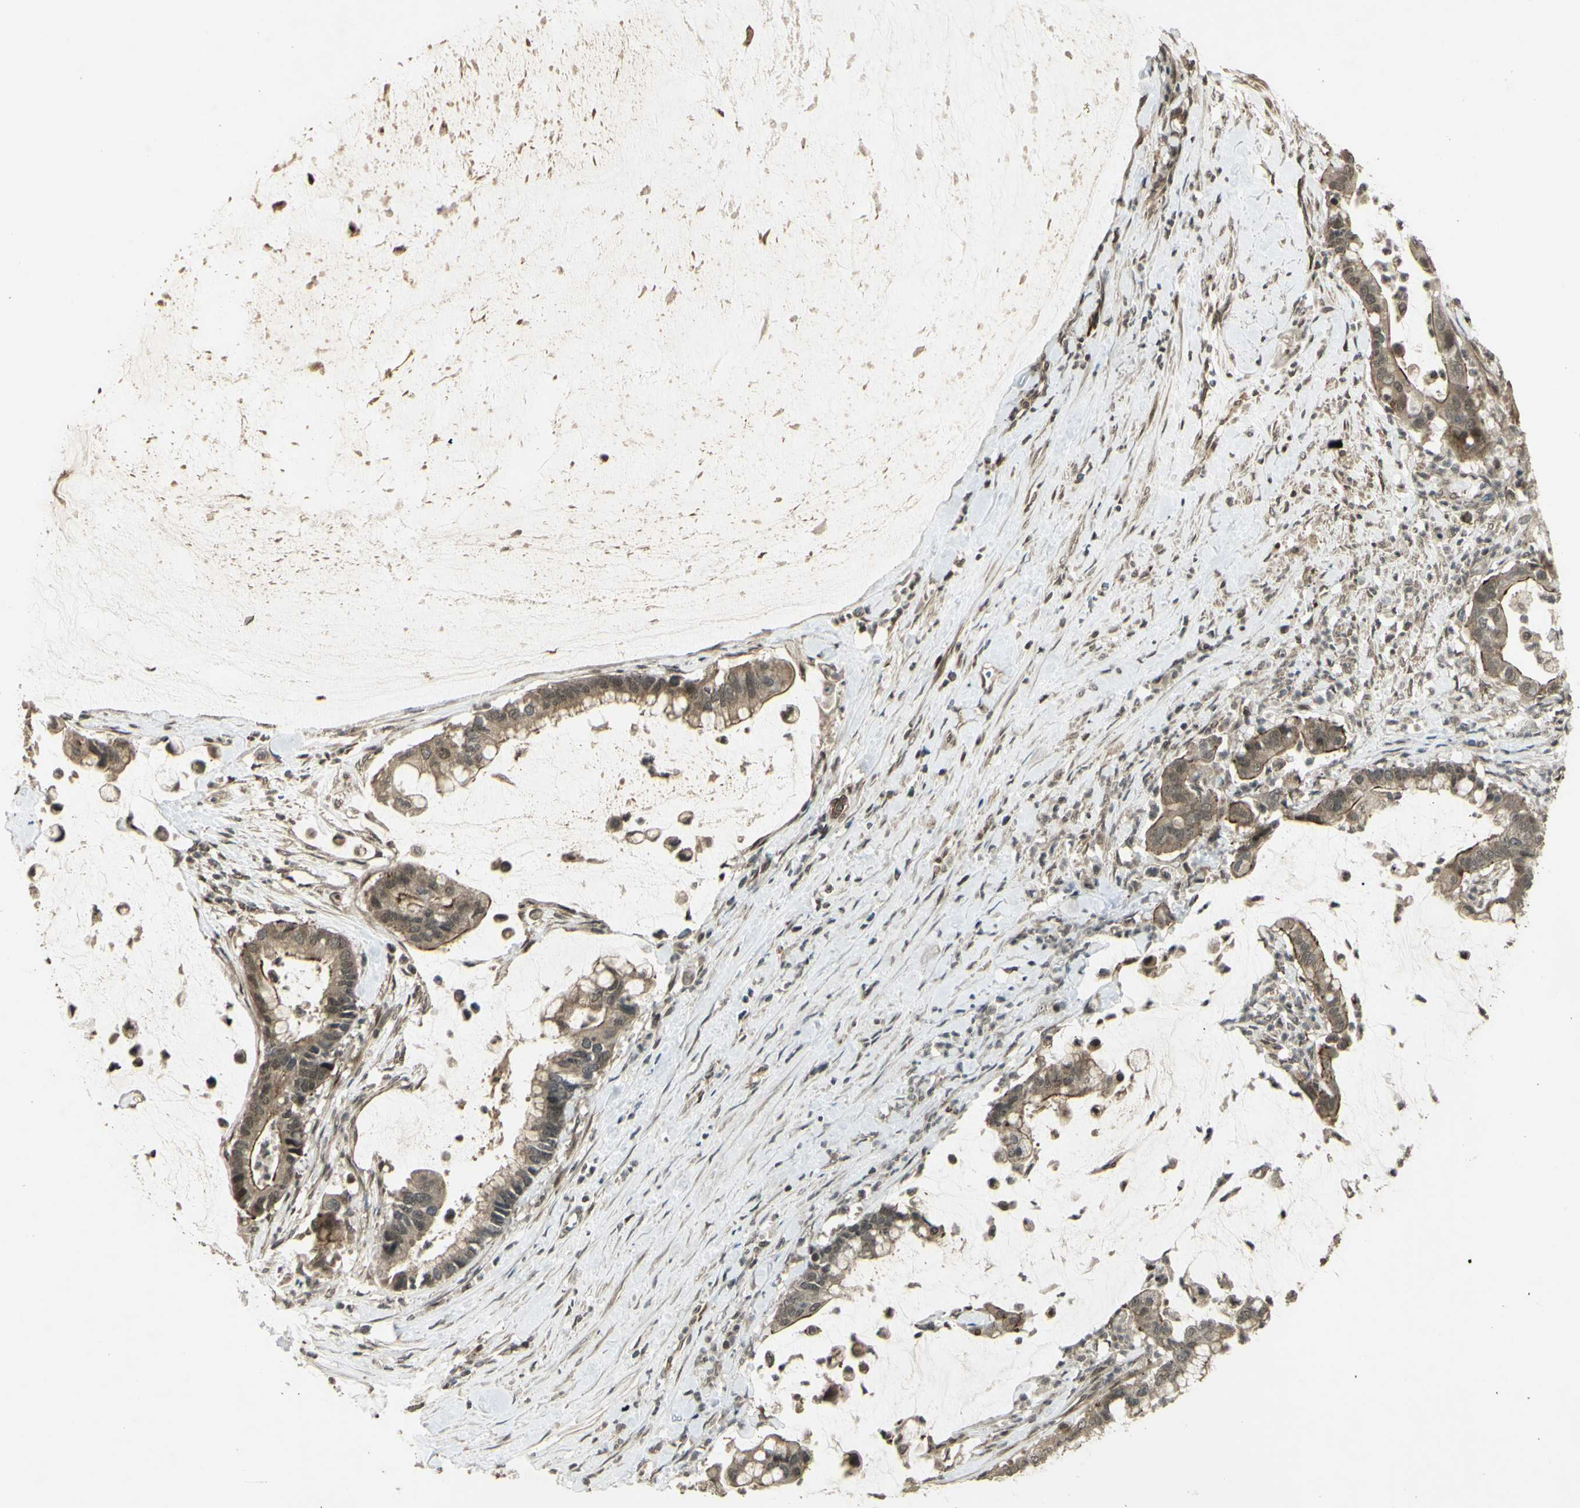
{"staining": {"intensity": "weak", "quantity": ">75%", "location": "cytoplasmic/membranous,nuclear"}, "tissue": "pancreatic cancer", "cell_type": "Tumor cells", "image_type": "cancer", "snomed": [{"axis": "morphology", "description": "Adenocarcinoma, NOS"}, {"axis": "topography", "description": "Pancreas"}], "caption": "Weak cytoplasmic/membranous and nuclear protein positivity is seen in approximately >75% of tumor cells in pancreatic adenocarcinoma.", "gene": "BLNK", "patient": {"sex": "male", "age": 41}}